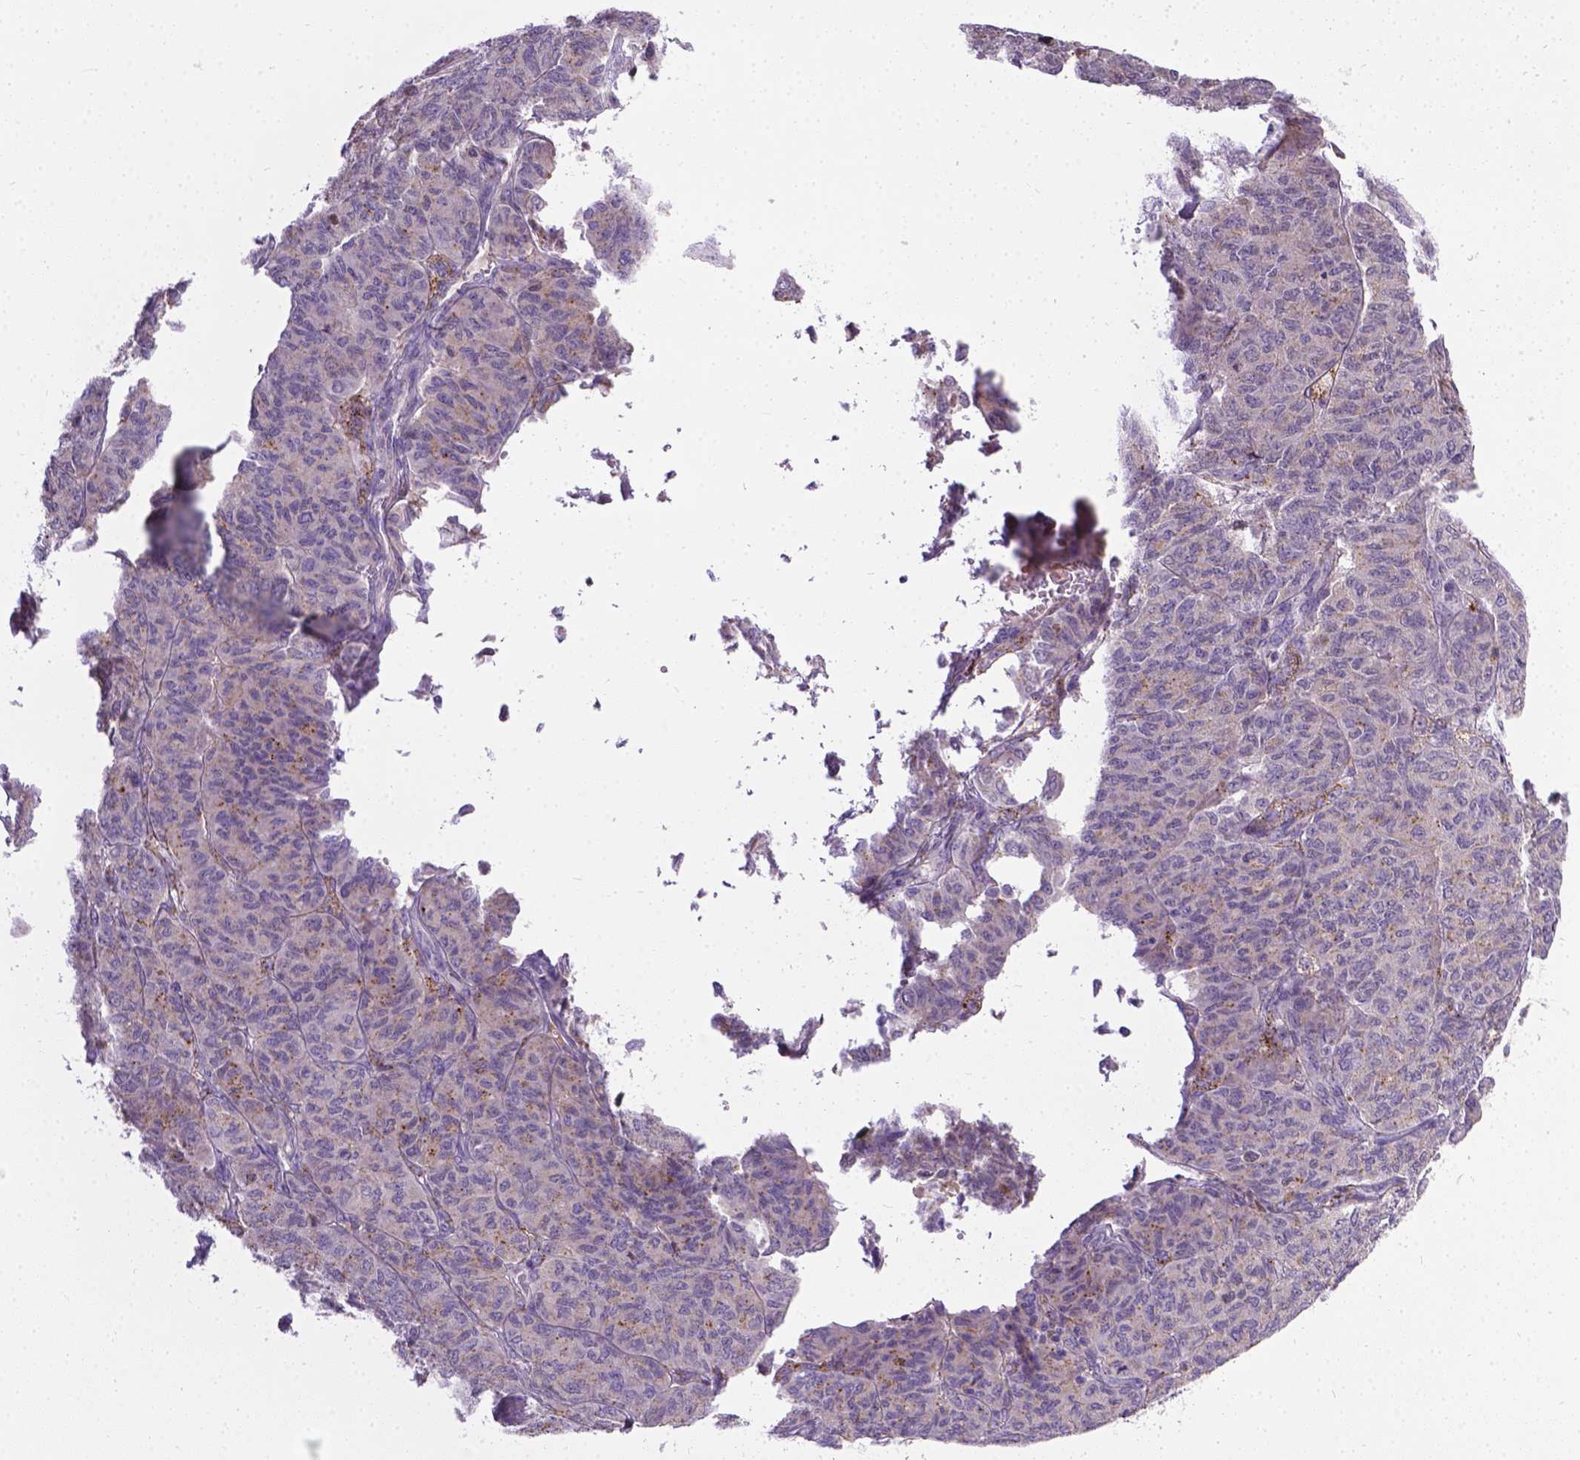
{"staining": {"intensity": "moderate", "quantity": "<25%", "location": "cytoplasmic/membranous"}, "tissue": "ovarian cancer", "cell_type": "Tumor cells", "image_type": "cancer", "snomed": [{"axis": "morphology", "description": "Carcinoma, endometroid"}, {"axis": "topography", "description": "Ovary"}], "caption": "Immunohistochemistry (IHC) of human endometroid carcinoma (ovarian) displays low levels of moderate cytoplasmic/membranous staining in approximately <25% of tumor cells.", "gene": "TM4SF18", "patient": {"sex": "female", "age": 80}}